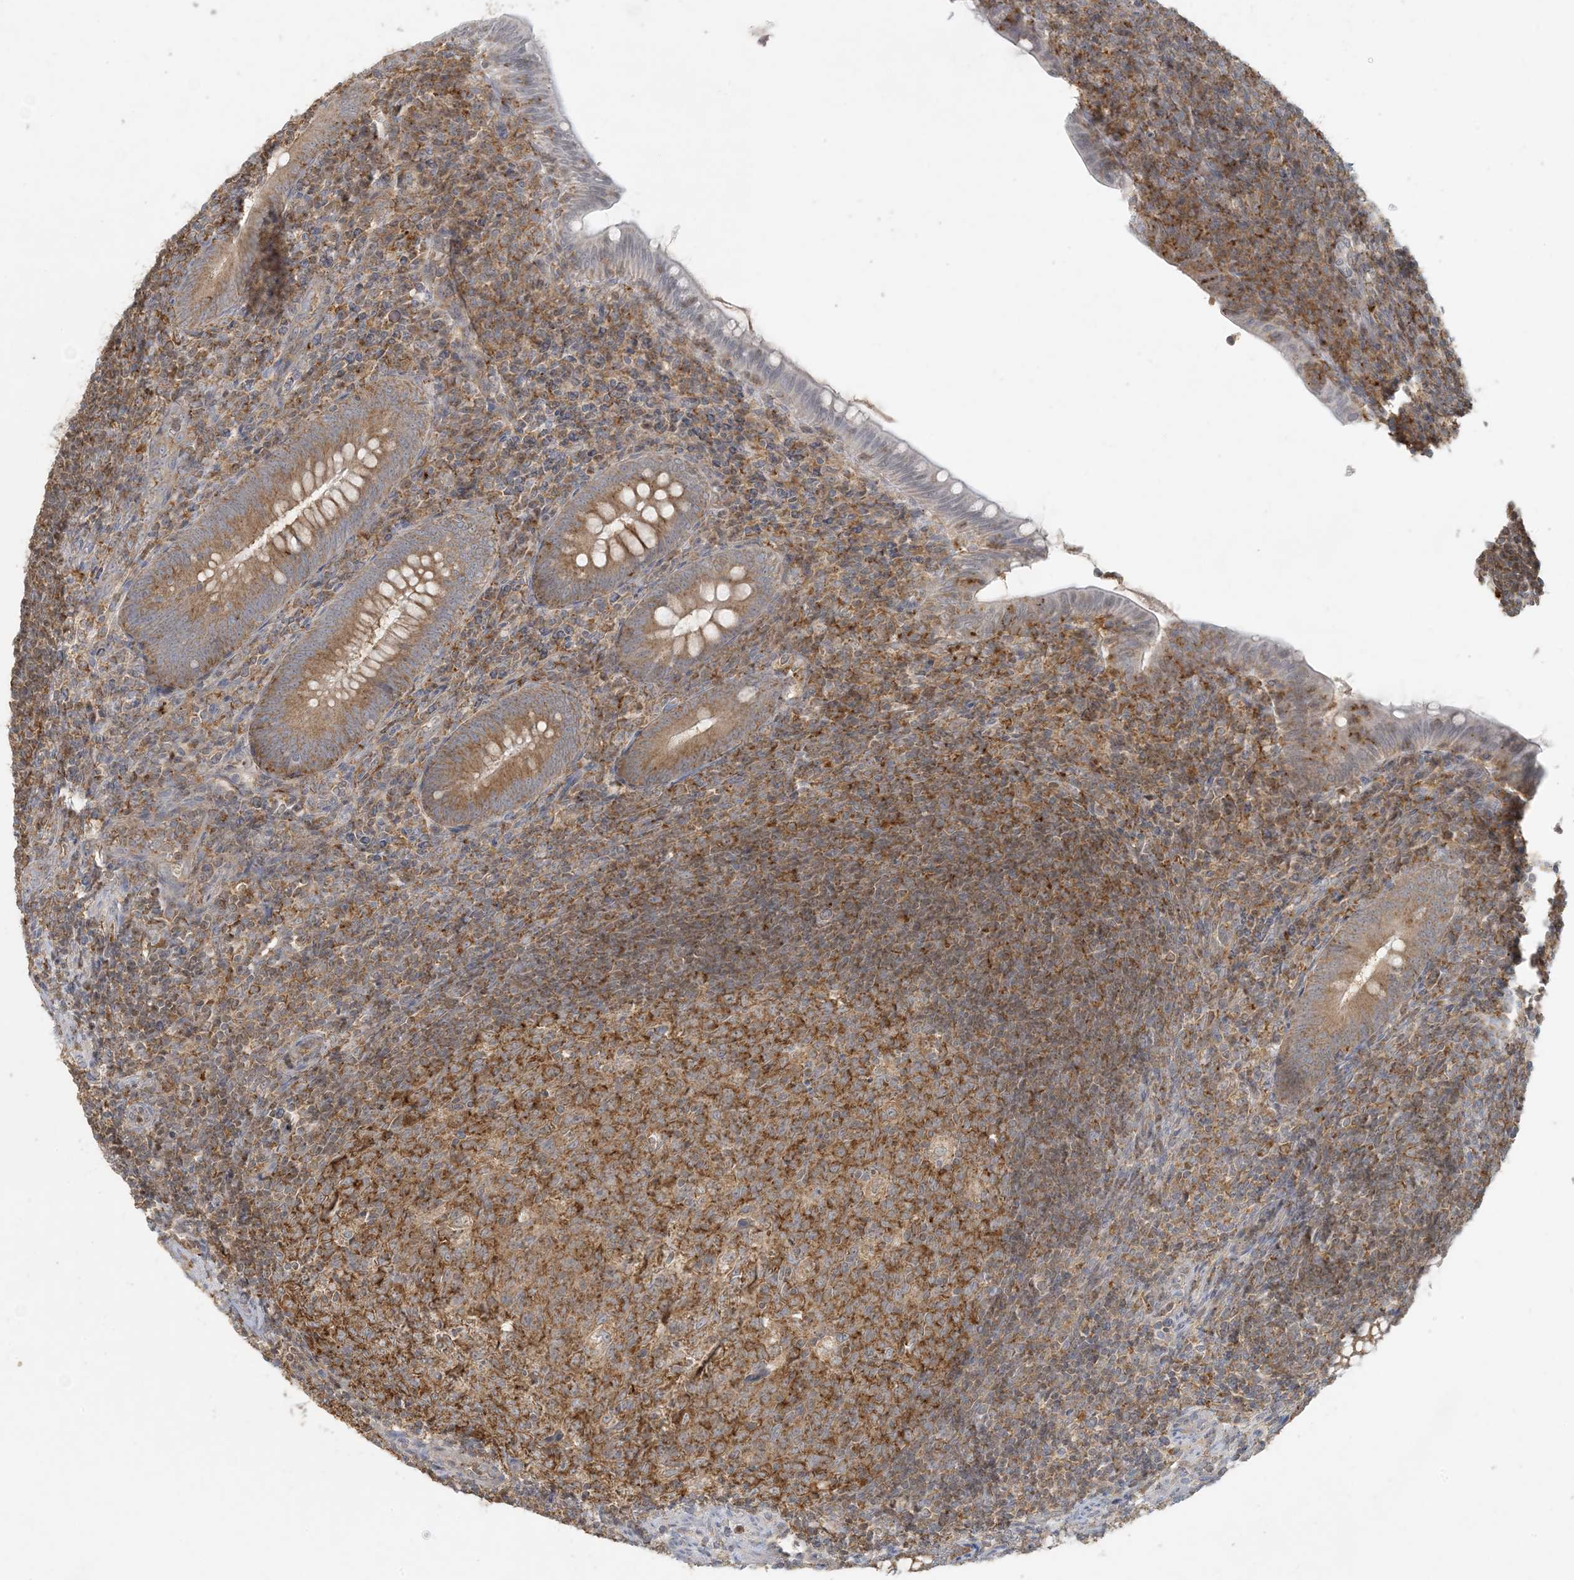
{"staining": {"intensity": "moderate", "quantity": ">75%", "location": "cytoplasmic/membranous"}, "tissue": "appendix", "cell_type": "Glandular cells", "image_type": "normal", "snomed": [{"axis": "morphology", "description": "Normal tissue, NOS"}, {"axis": "topography", "description": "Appendix"}], "caption": "Appendix stained with DAB IHC demonstrates medium levels of moderate cytoplasmic/membranous positivity in about >75% of glandular cells.", "gene": "HACL1", "patient": {"sex": "male", "age": 14}}